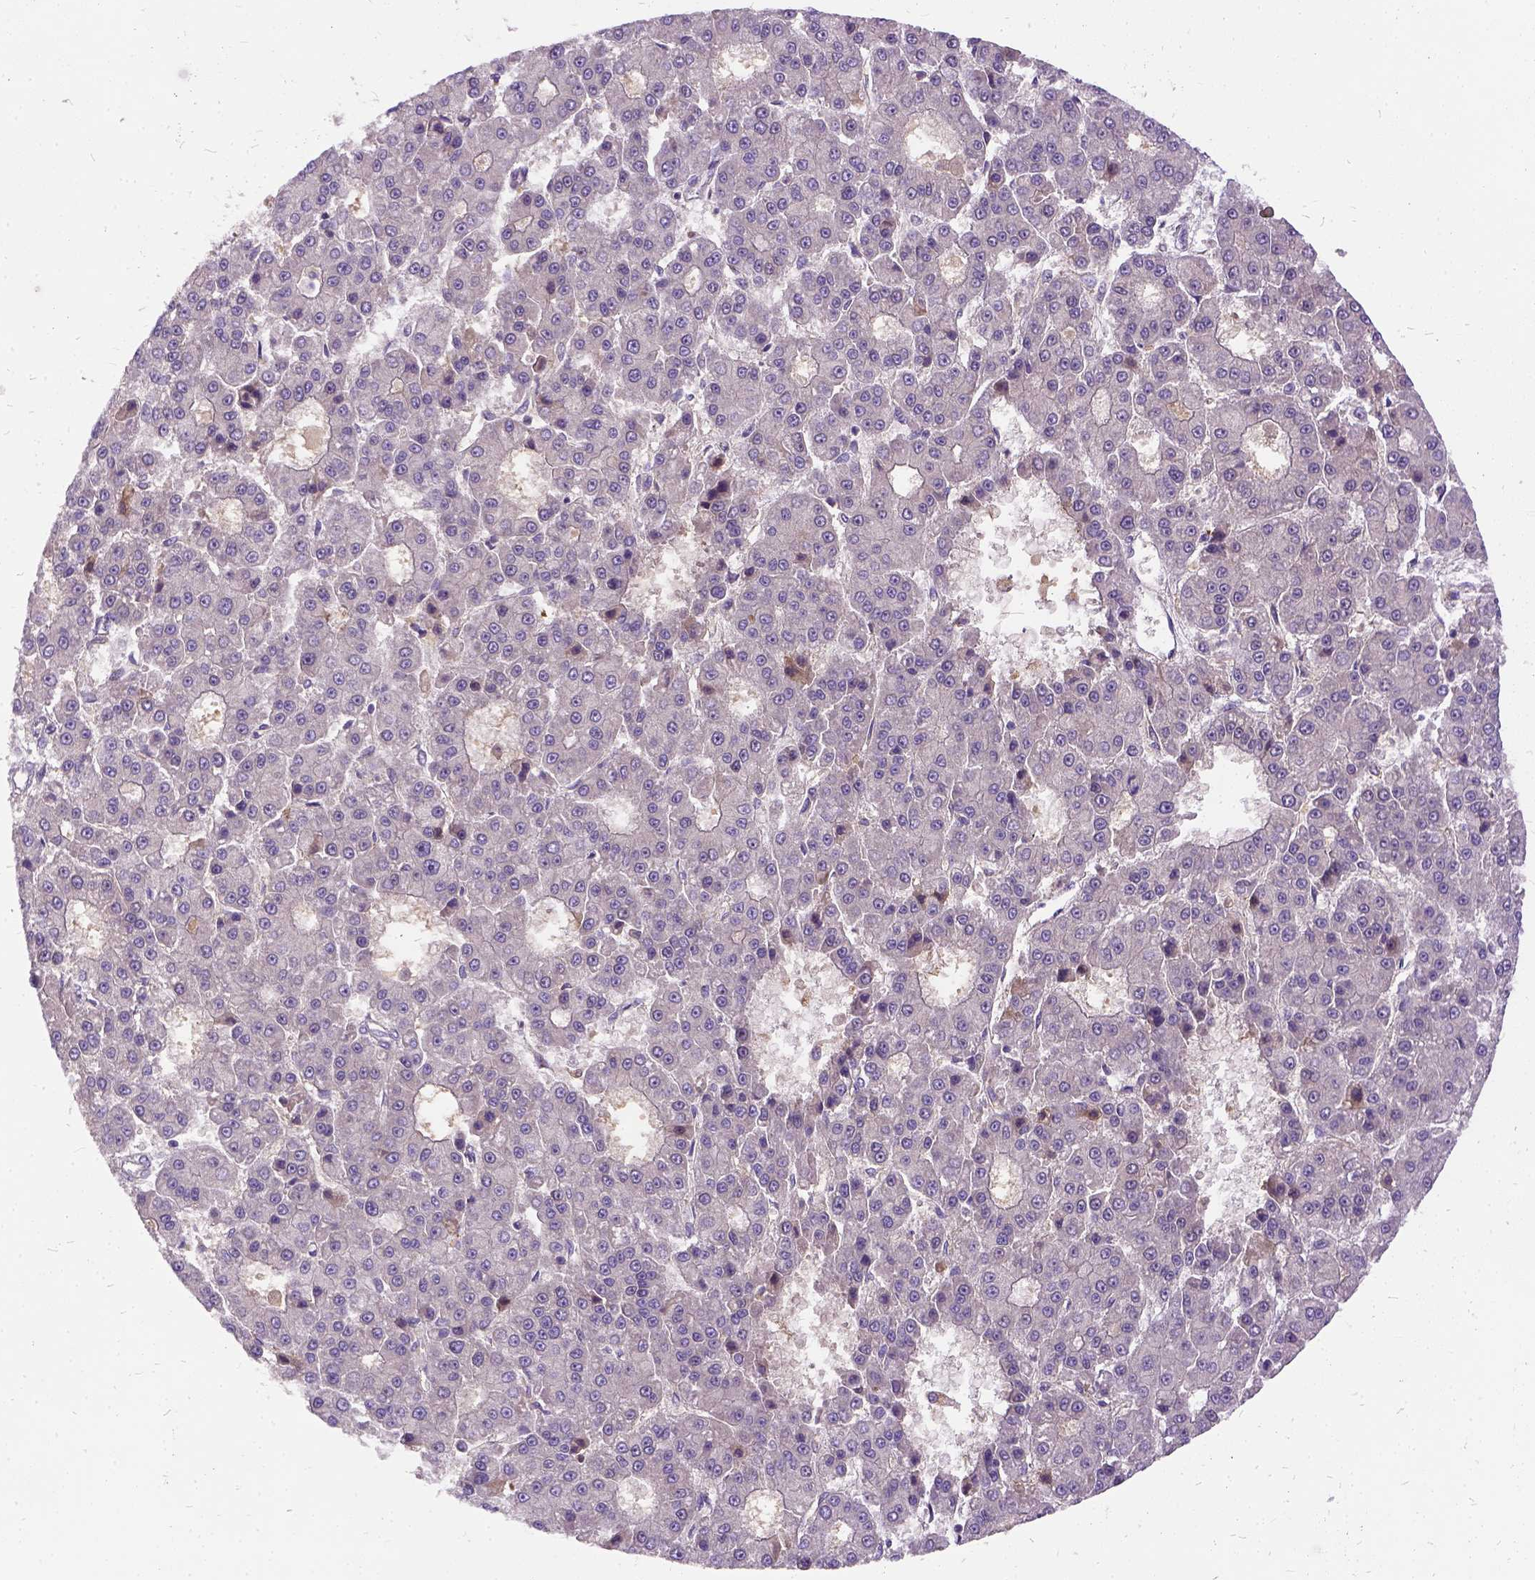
{"staining": {"intensity": "negative", "quantity": "none", "location": "none"}, "tissue": "liver cancer", "cell_type": "Tumor cells", "image_type": "cancer", "snomed": [{"axis": "morphology", "description": "Carcinoma, Hepatocellular, NOS"}, {"axis": "topography", "description": "Liver"}], "caption": "Immunohistochemistry photomicrograph of neoplastic tissue: liver cancer stained with DAB (3,3'-diaminobenzidine) shows no significant protein positivity in tumor cells. Brightfield microscopy of IHC stained with DAB (brown) and hematoxylin (blue), captured at high magnification.", "gene": "ILRUN", "patient": {"sex": "male", "age": 70}}